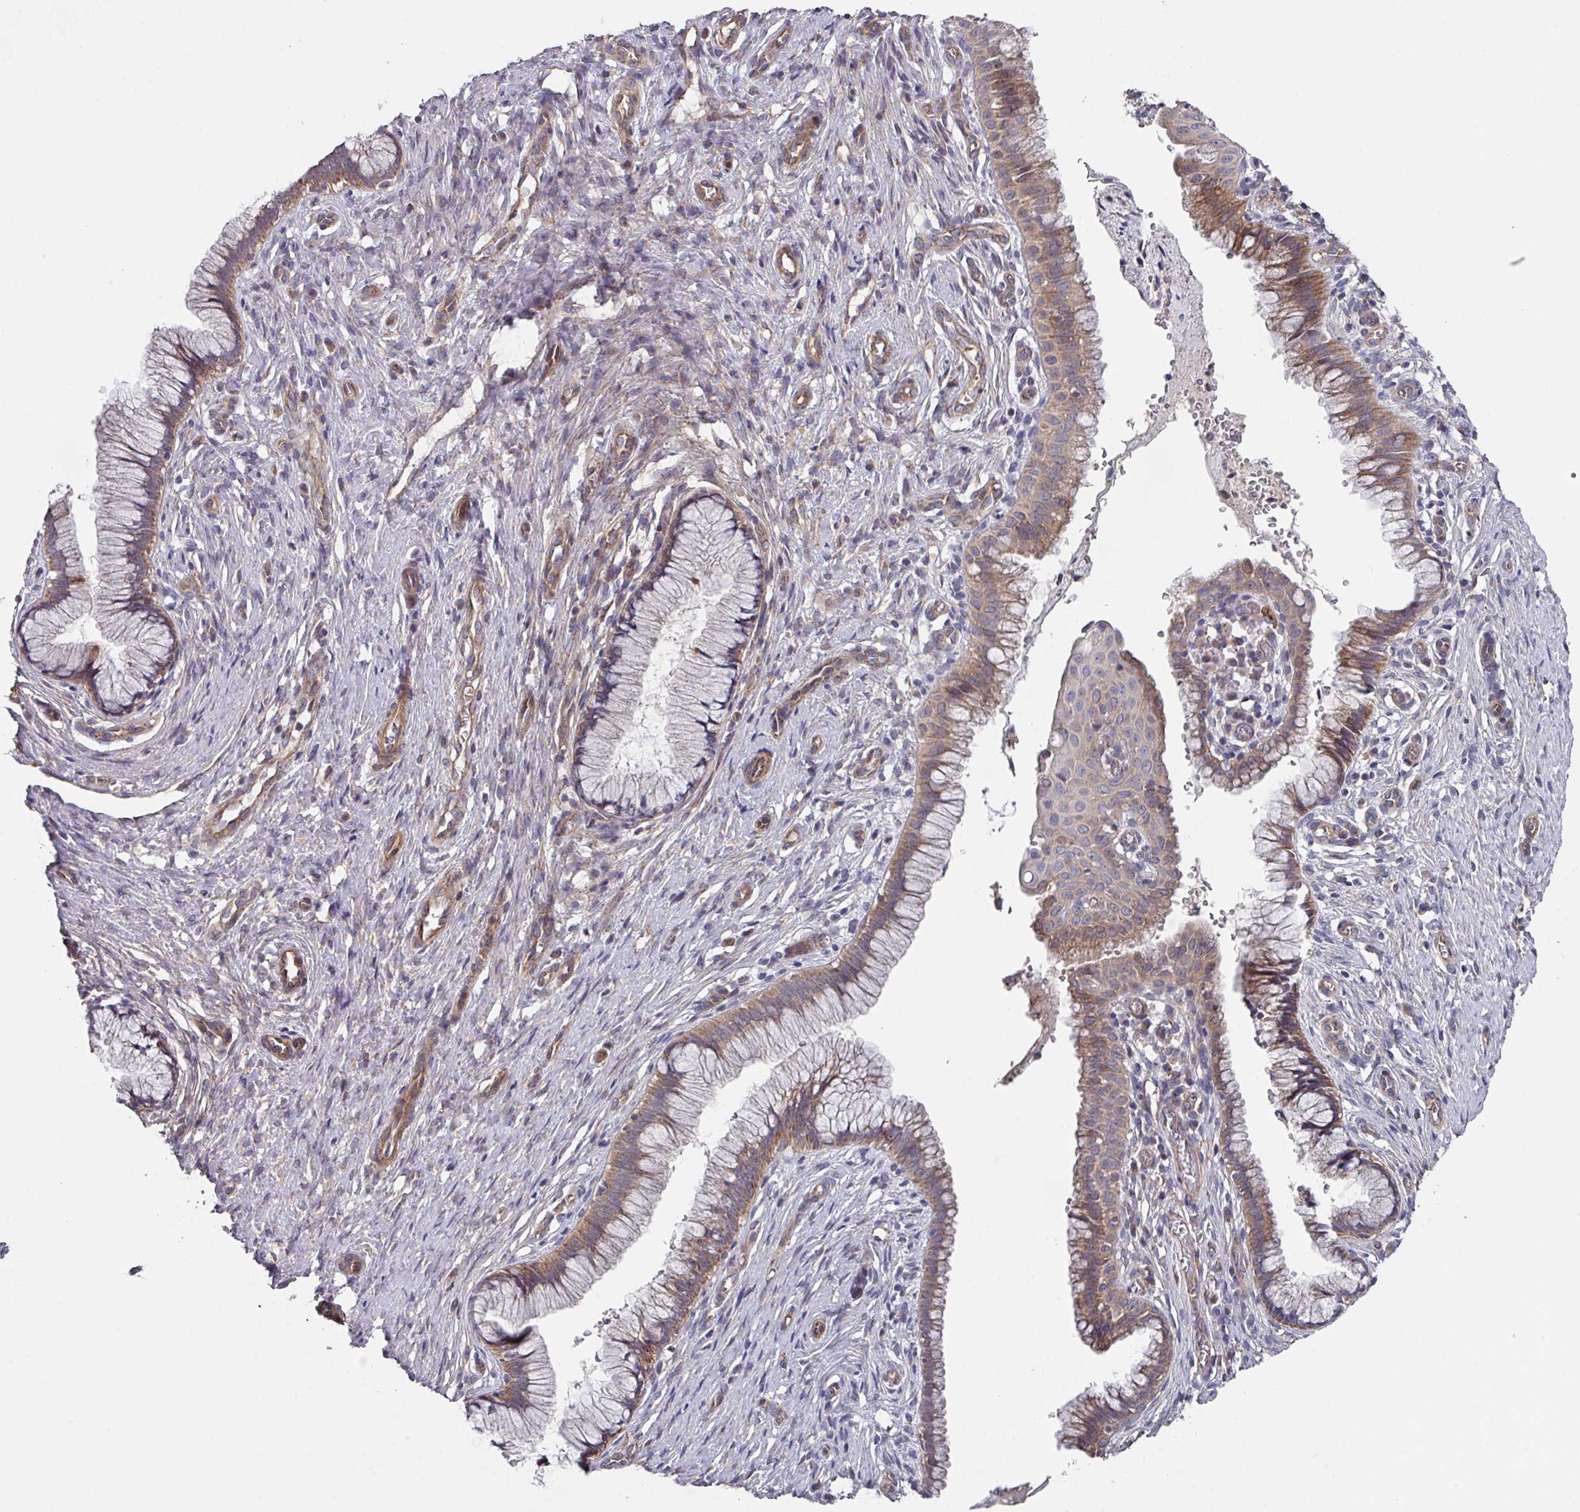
{"staining": {"intensity": "moderate", "quantity": ">75%", "location": "cytoplasmic/membranous"}, "tissue": "cervix", "cell_type": "Glandular cells", "image_type": "normal", "snomed": [{"axis": "morphology", "description": "Normal tissue, NOS"}, {"axis": "topography", "description": "Cervix"}], "caption": "Benign cervix reveals moderate cytoplasmic/membranous staining in about >75% of glandular cells.", "gene": "DCAF12L1", "patient": {"sex": "female", "age": 36}}